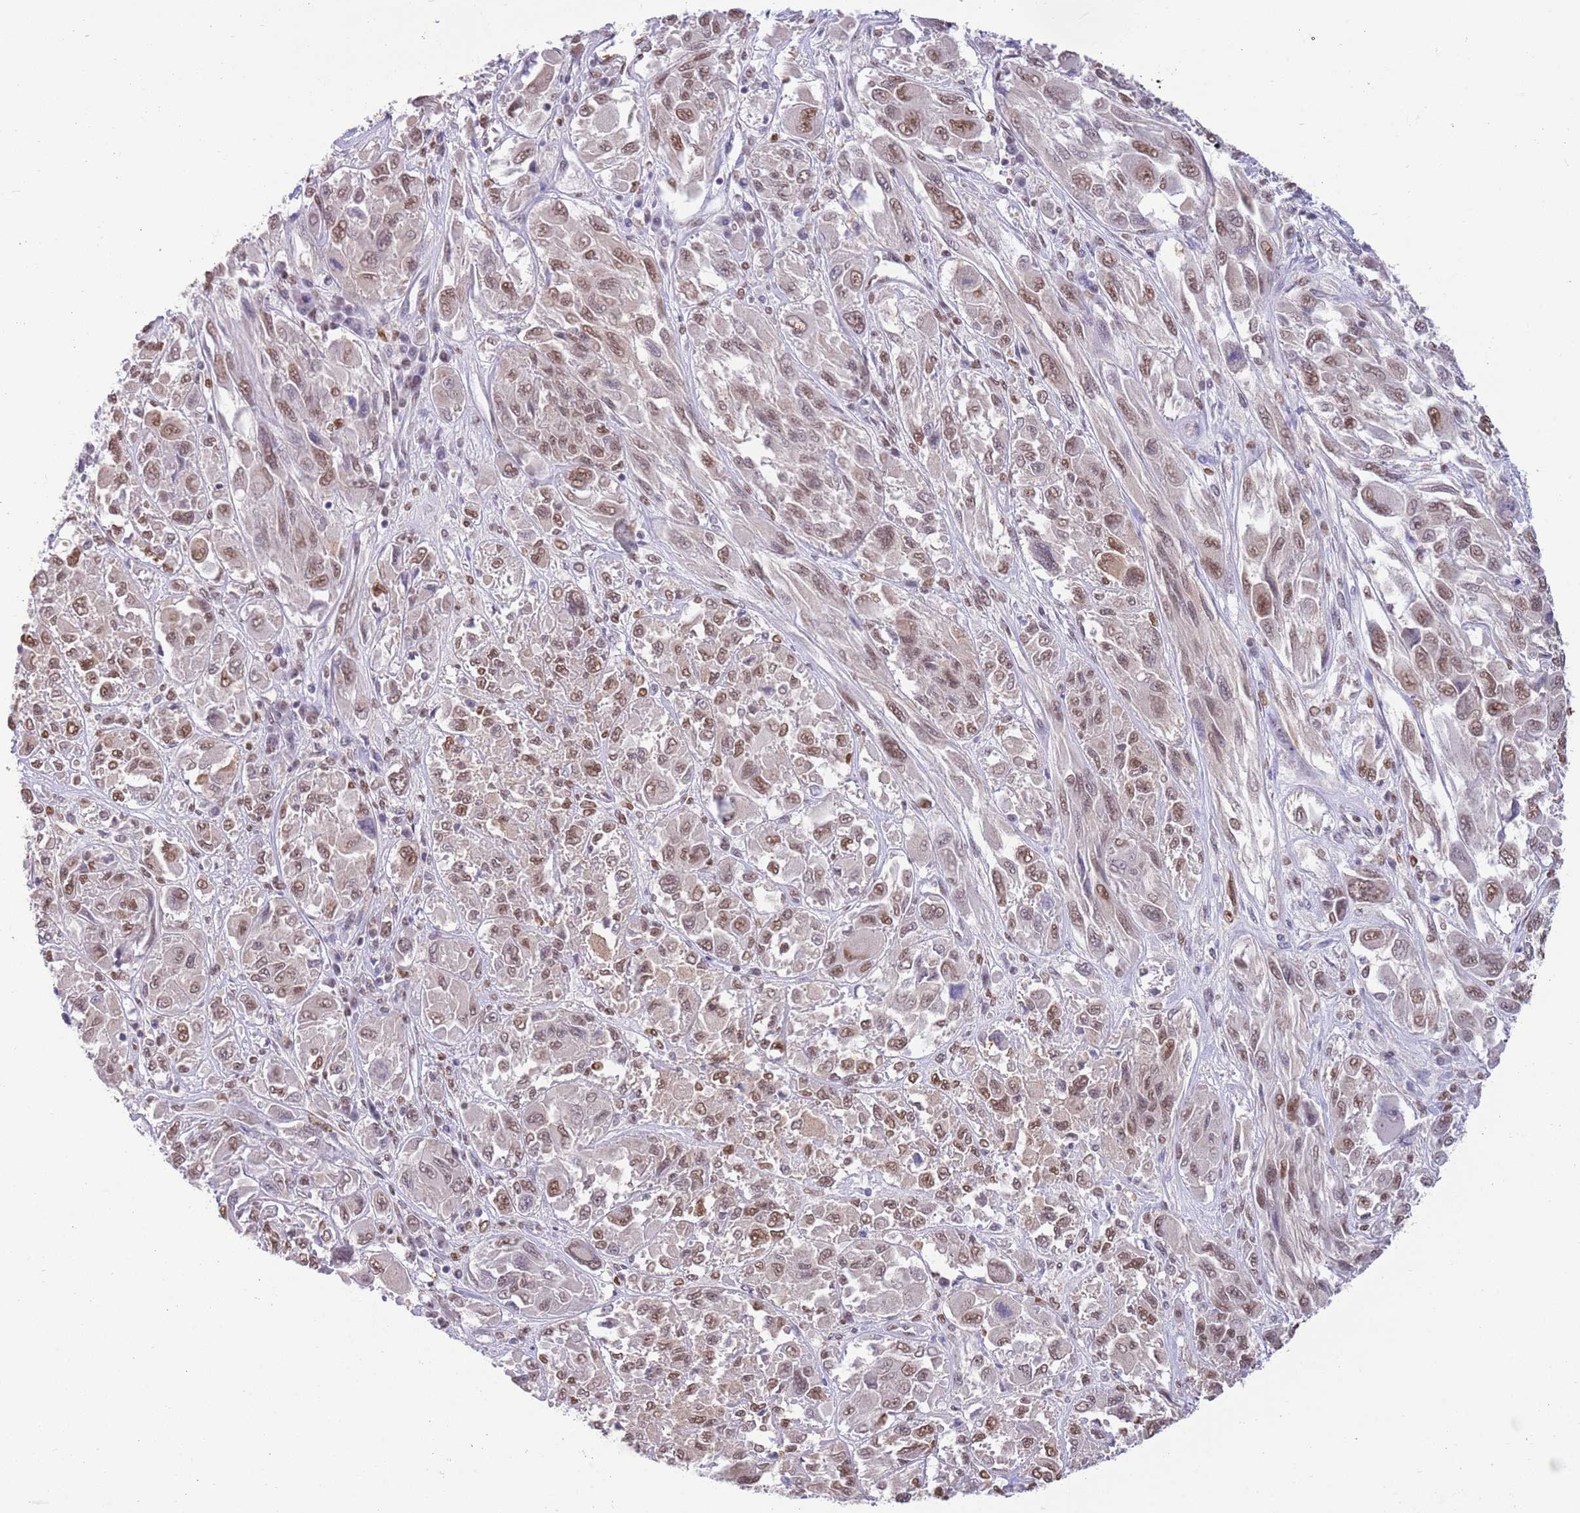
{"staining": {"intensity": "moderate", "quantity": ">75%", "location": "nuclear"}, "tissue": "melanoma", "cell_type": "Tumor cells", "image_type": "cancer", "snomed": [{"axis": "morphology", "description": "Malignant melanoma, NOS"}, {"axis": "topography", "description": "Skin"}], "caption": "This is a micrograph of IHC staining of malignant melanoma, which shows moderate staining in the nuclear of tumor cells.", "gene": "TRIM32", "patient": {"sex": "female", "age": 91}}